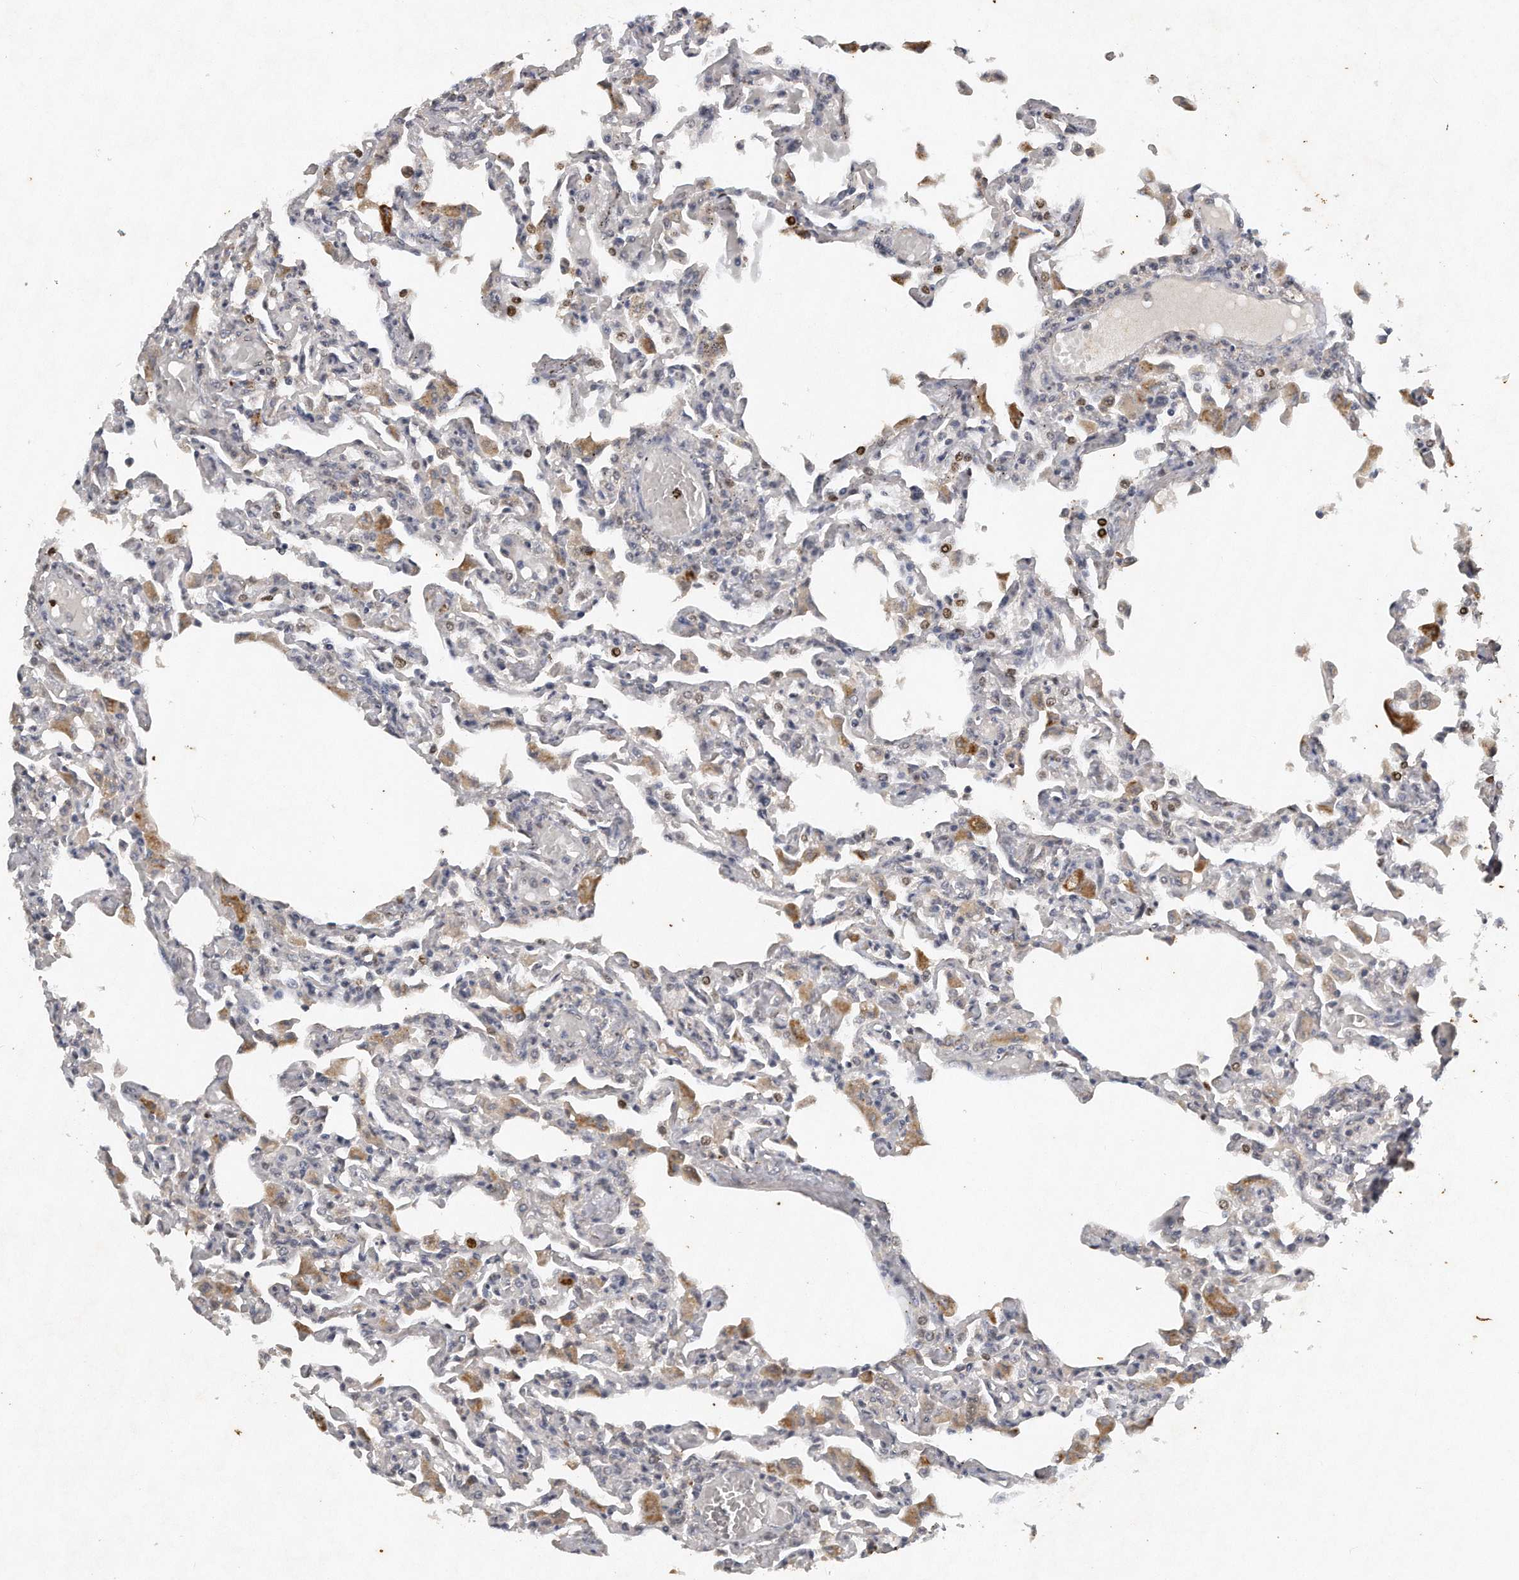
{"staining": {"intensity": "negative", "quantity": "none", "location": "none"}, "tissue": "lung", "cell_type": "Alveolar cells", "image_type": "normal", "snomed": [{"axis": "morphology", "description": "Normal tissue, NOS"}, {"axis": "topography", "description": "Bronchus"}, {"axis": "topography", "description": "Lung"}], "caption": "Immunohistochemical staining of normal lung displays no significant positivity in alveolar cells. (Stains: DAB (3,3'-diaminobenzidine) immunohistochemistry with hematoxylin counter stain, Microscopy: brightfield microscopy at high magnification).", "gene": "CAMK1", "patient": {"sex": "female", "age": 49}}